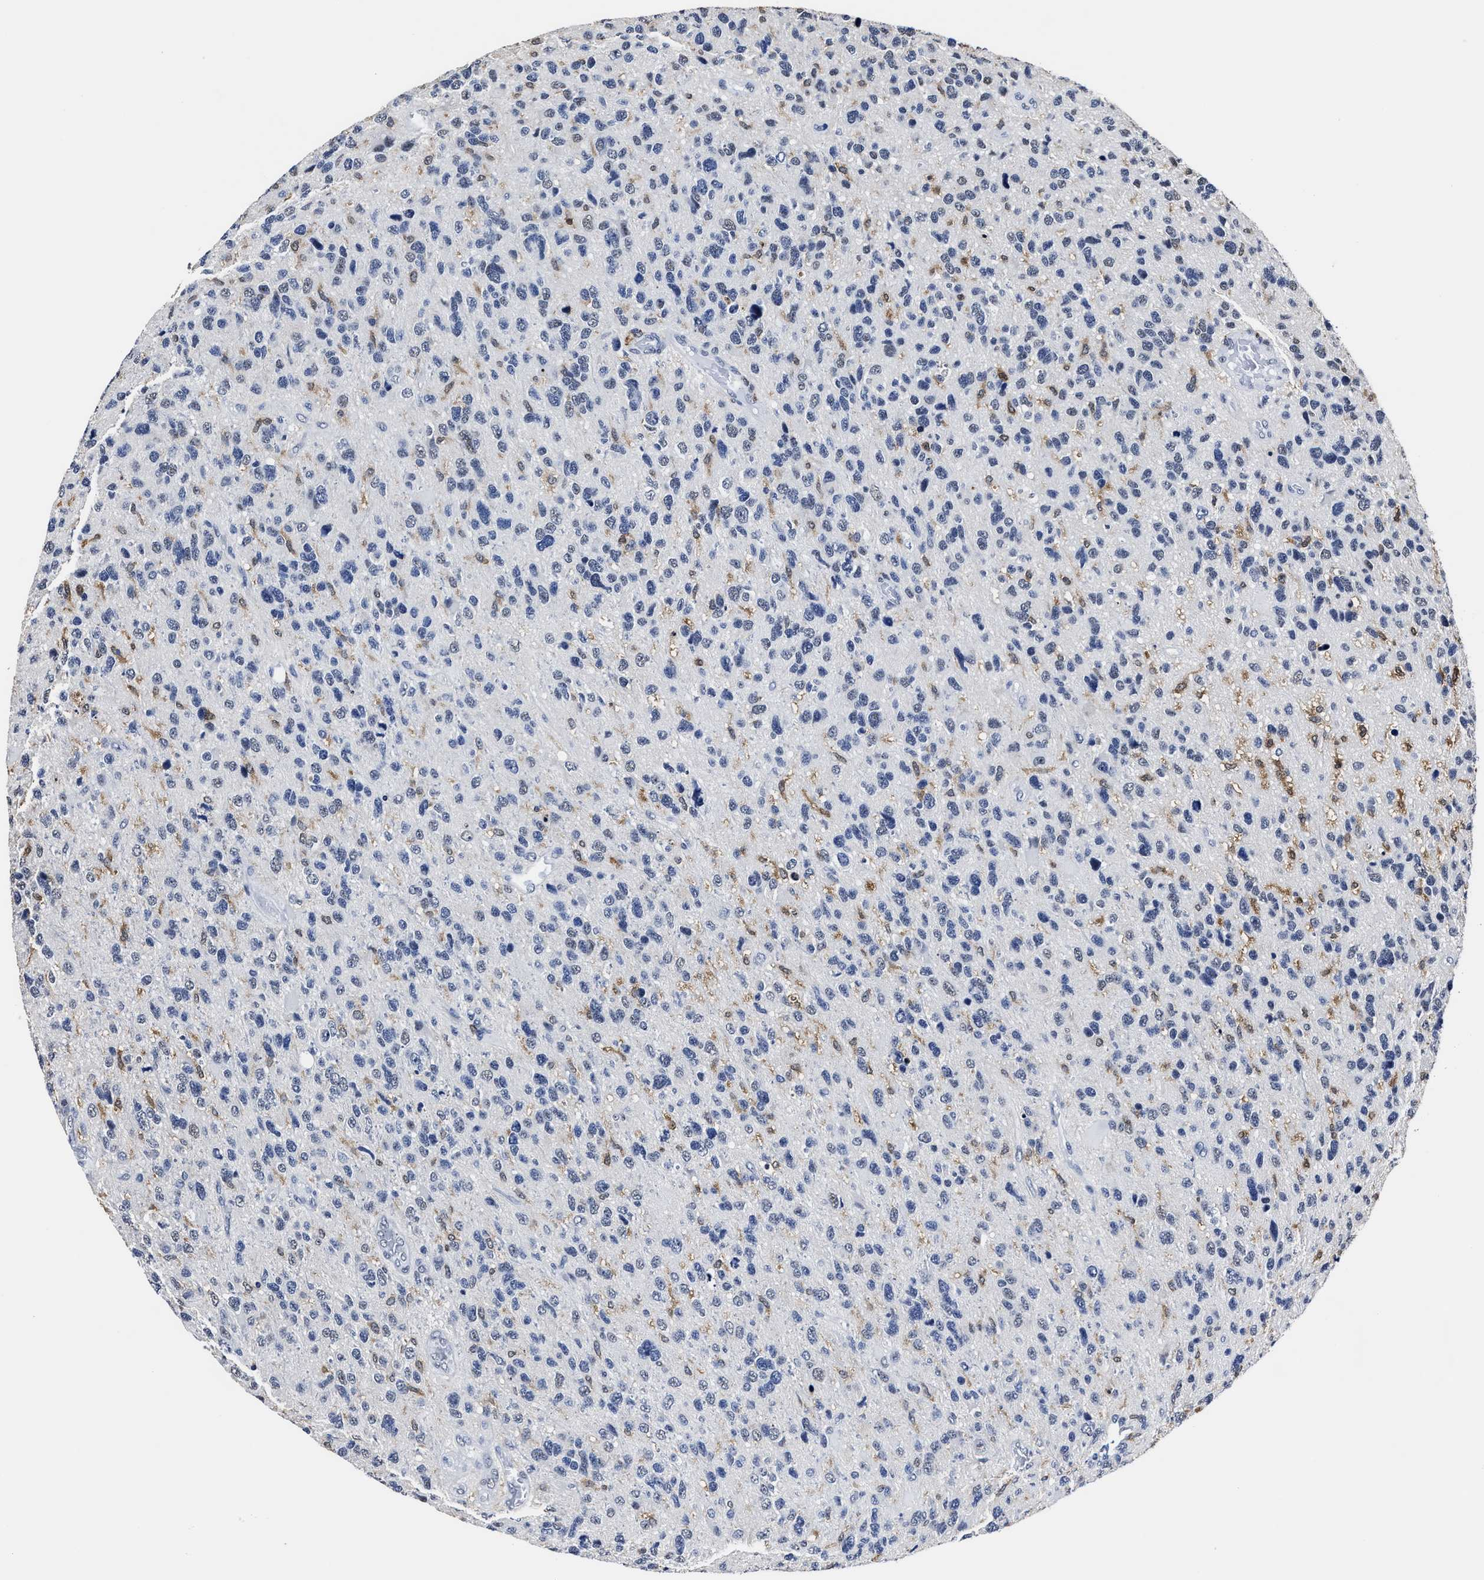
{"staining": {"intensity": "negative", "quantity": "none", "location": "none"}, "tissue": "glioma", "cell_type": "Tumor cells", "image_type": "cancer", "snomed": [{"axis": "morphology", "description": "Glioma, malignant, High grade"}, {"axis": "topography", "description": "Brain"}], "caption": "High magnification brightfield microscopy of glioma stained with DAB (3,3'-diaminobenzidine) (brown) and counterstained with hematoxylin (blue): tumor cells show no significant staining.", "gene": "PRPF4B", "patient": {"sex": "female", "age": 58}}